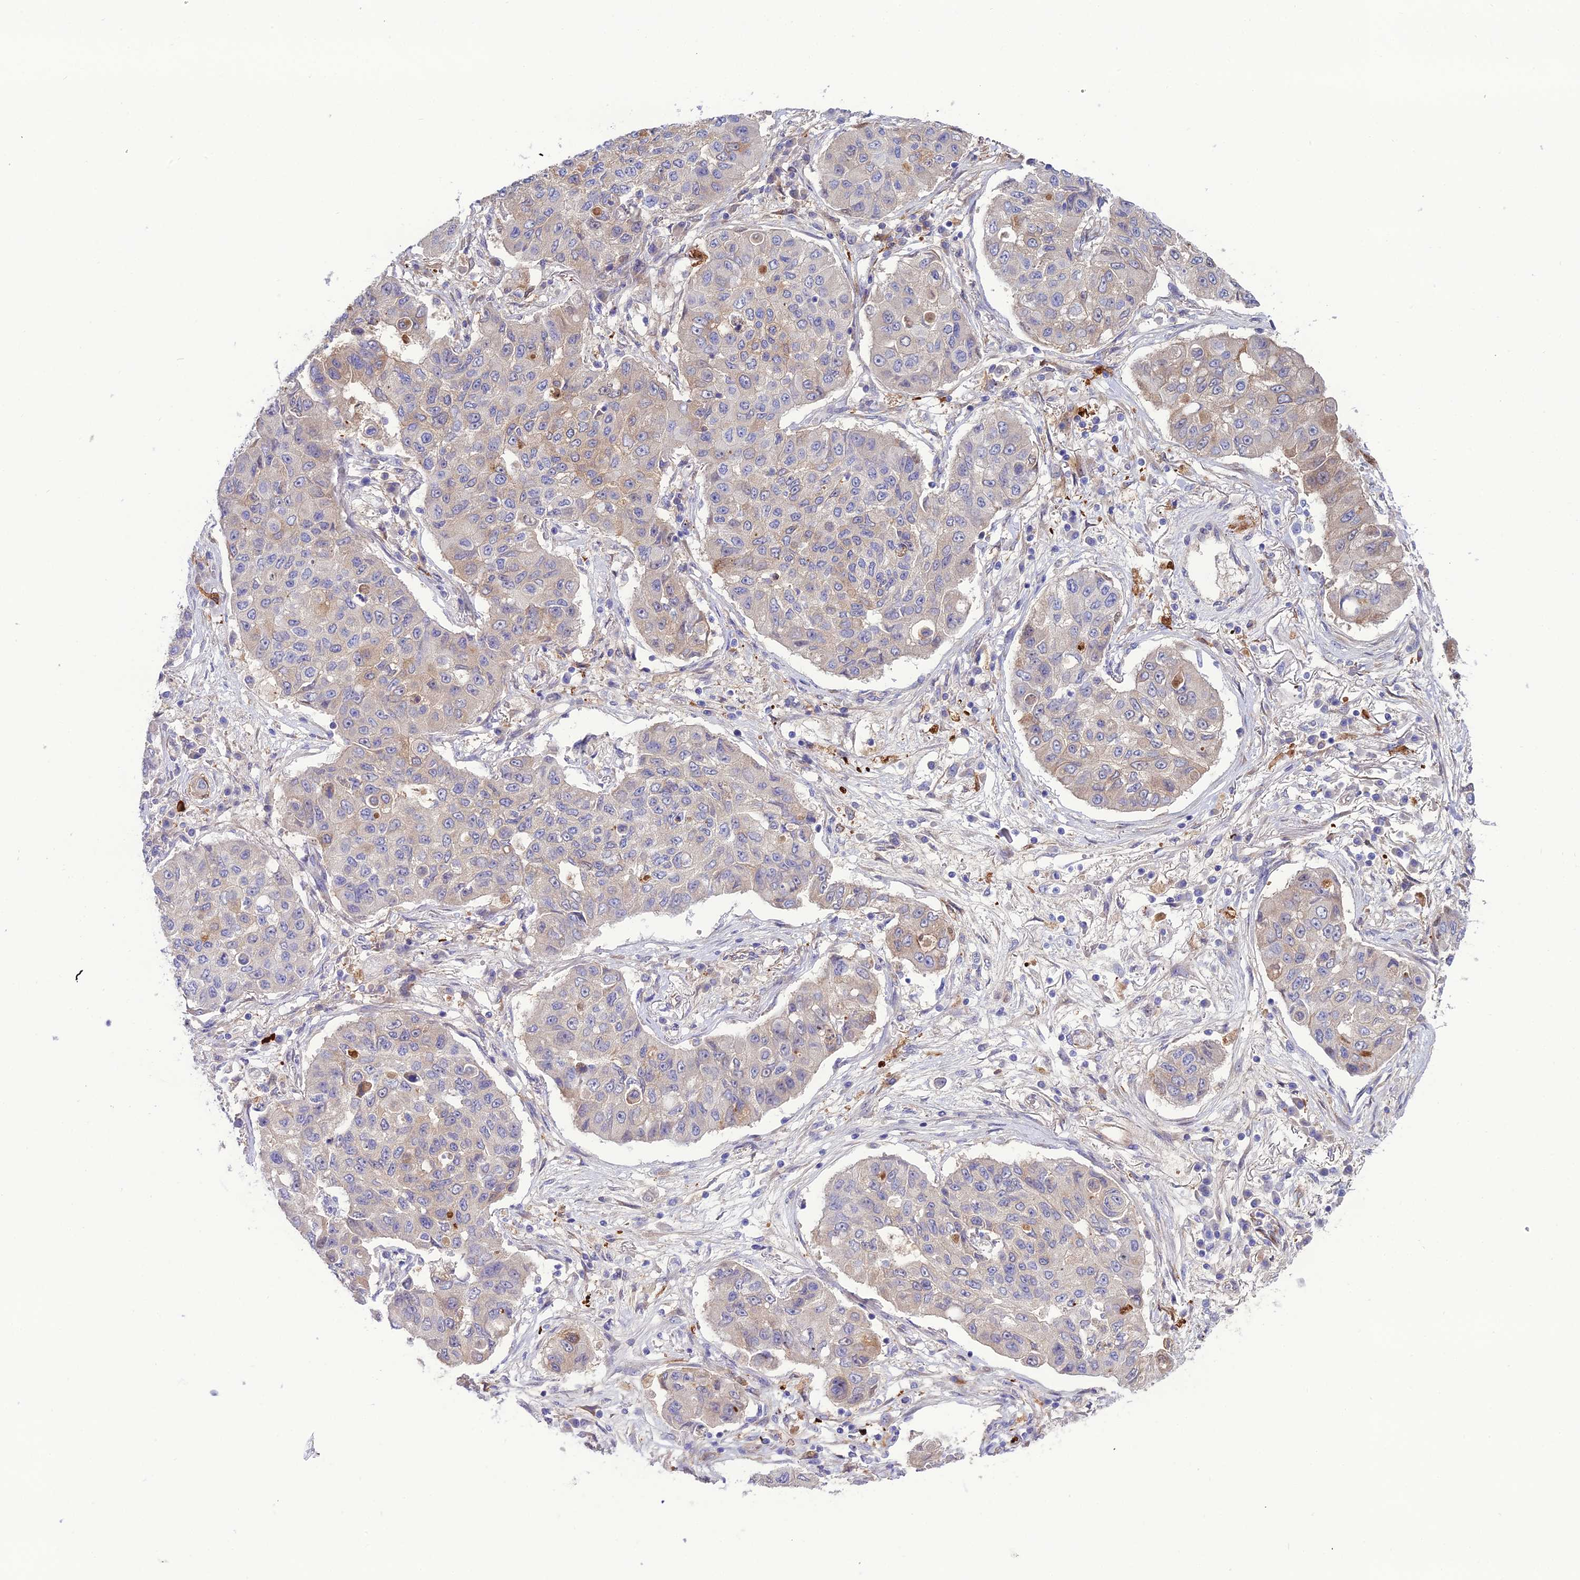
{"staining": {"intensity": "weak", "quantity": "<25%", "location": "cytoplasmic/membranous"}, "tissue": "lung cancer", "cell_type": "Tumor cells", "image_type": "cancer", "snomed": [{"axis": "morphology", "description": "Squamous cell carcinoma, NOS"}, {"axis": "topography", "description": "Lung"}], "caption": "A histopathology image of lung cancer (squamous cell carcinoma) stained for a protein demonstrates no brown staining in tumor cells.", "gene": "MB21D2", "patient": {"sex": "male", "age": 74}}